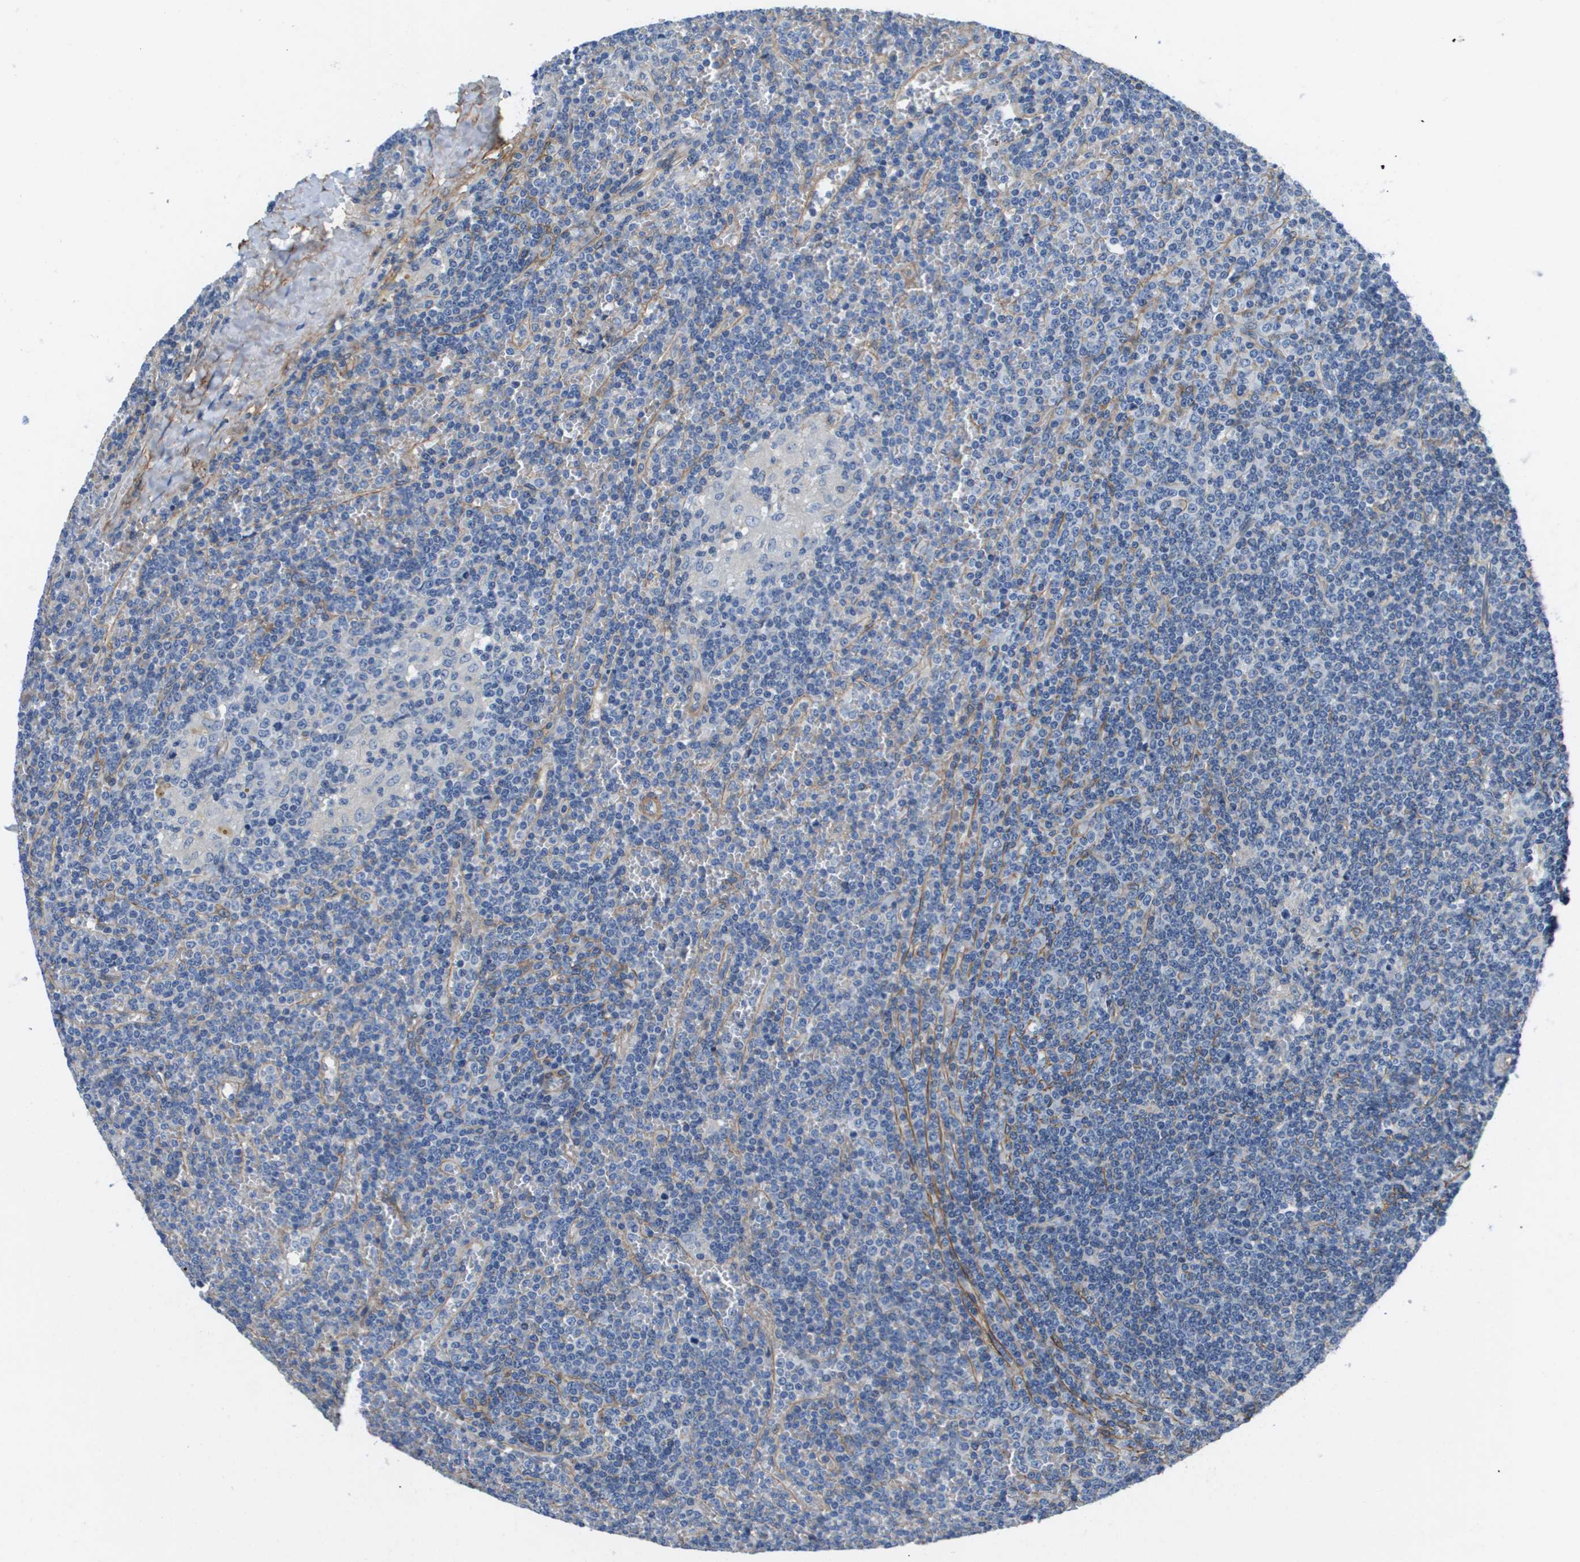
{"staining": {"intensity": "negative", "quantity": "none", "location": "none"}, "tissue": "lymphoma", "cell_type": "Tumor cells", "image_type": "cancer", "snomed": [{"axis": "morphology", "description": "Malignant lymphoma, non-Hodgkin's type, Low grade"}, {"axis": "topography", "description": "Spleen"}], "caption": "Histopathology image shows no protein staining in tumor cells of low-grade malignant lymphoma, non-Hodgkin's type tissue.", "gene": "LPP", "patient": {"sex": "female", "age": 19}}